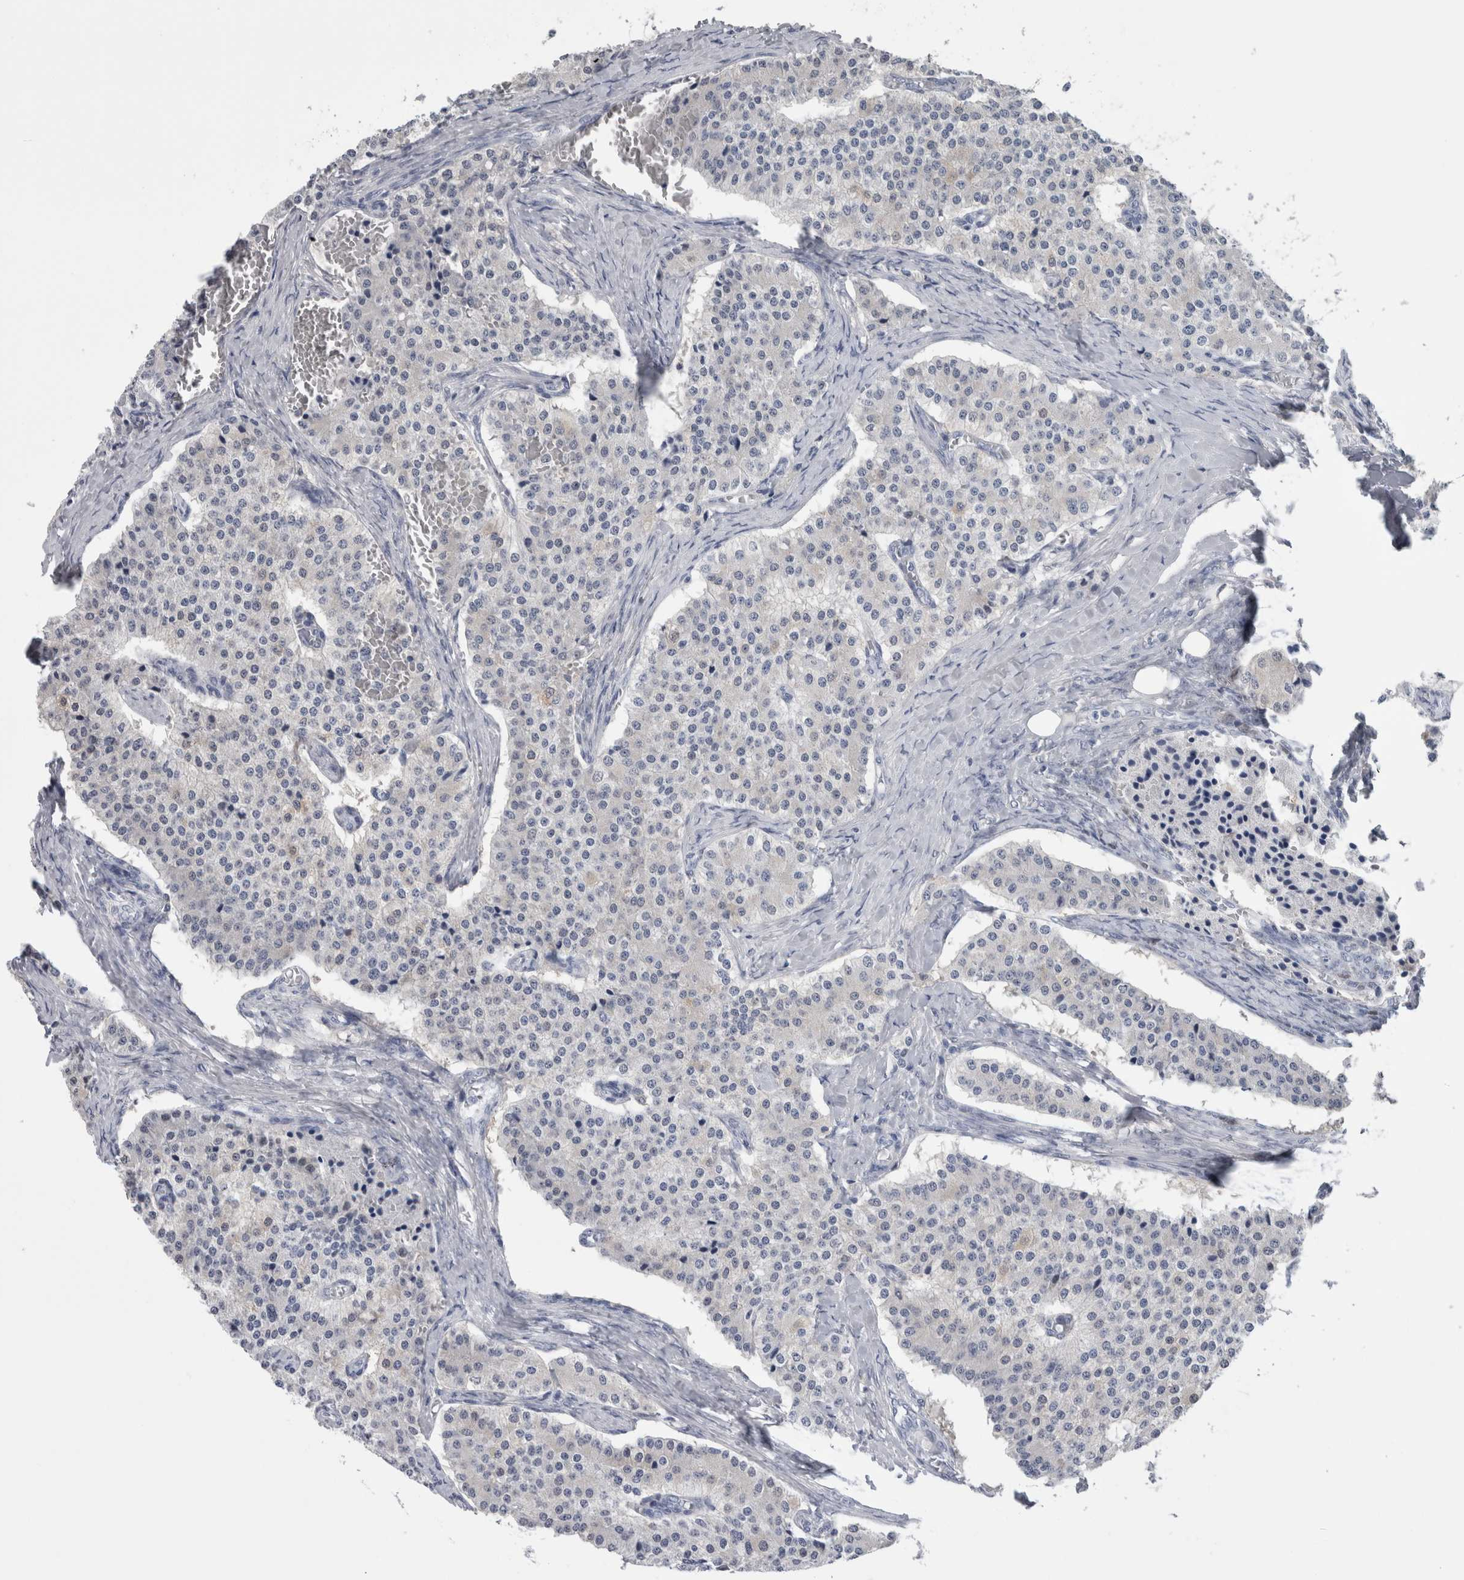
{"staining": {"intensity": "negative", "quantity": "none", "location": "none"}, "tissue": "carcinoid", "cell_type": "Tumor cells", "image_type": "cancer", "snomed": [{"axis": "morphology", "description": "Carcinoid, malignant, NOS"}, {"axis": "topography", "description": "Colon"}], "caption": "Histopathology image shows no protein positivity in tumor cells of malignant carcinoid tissue.", "gene": "CA8", "patient": {"sex": "female", "age": 52}}